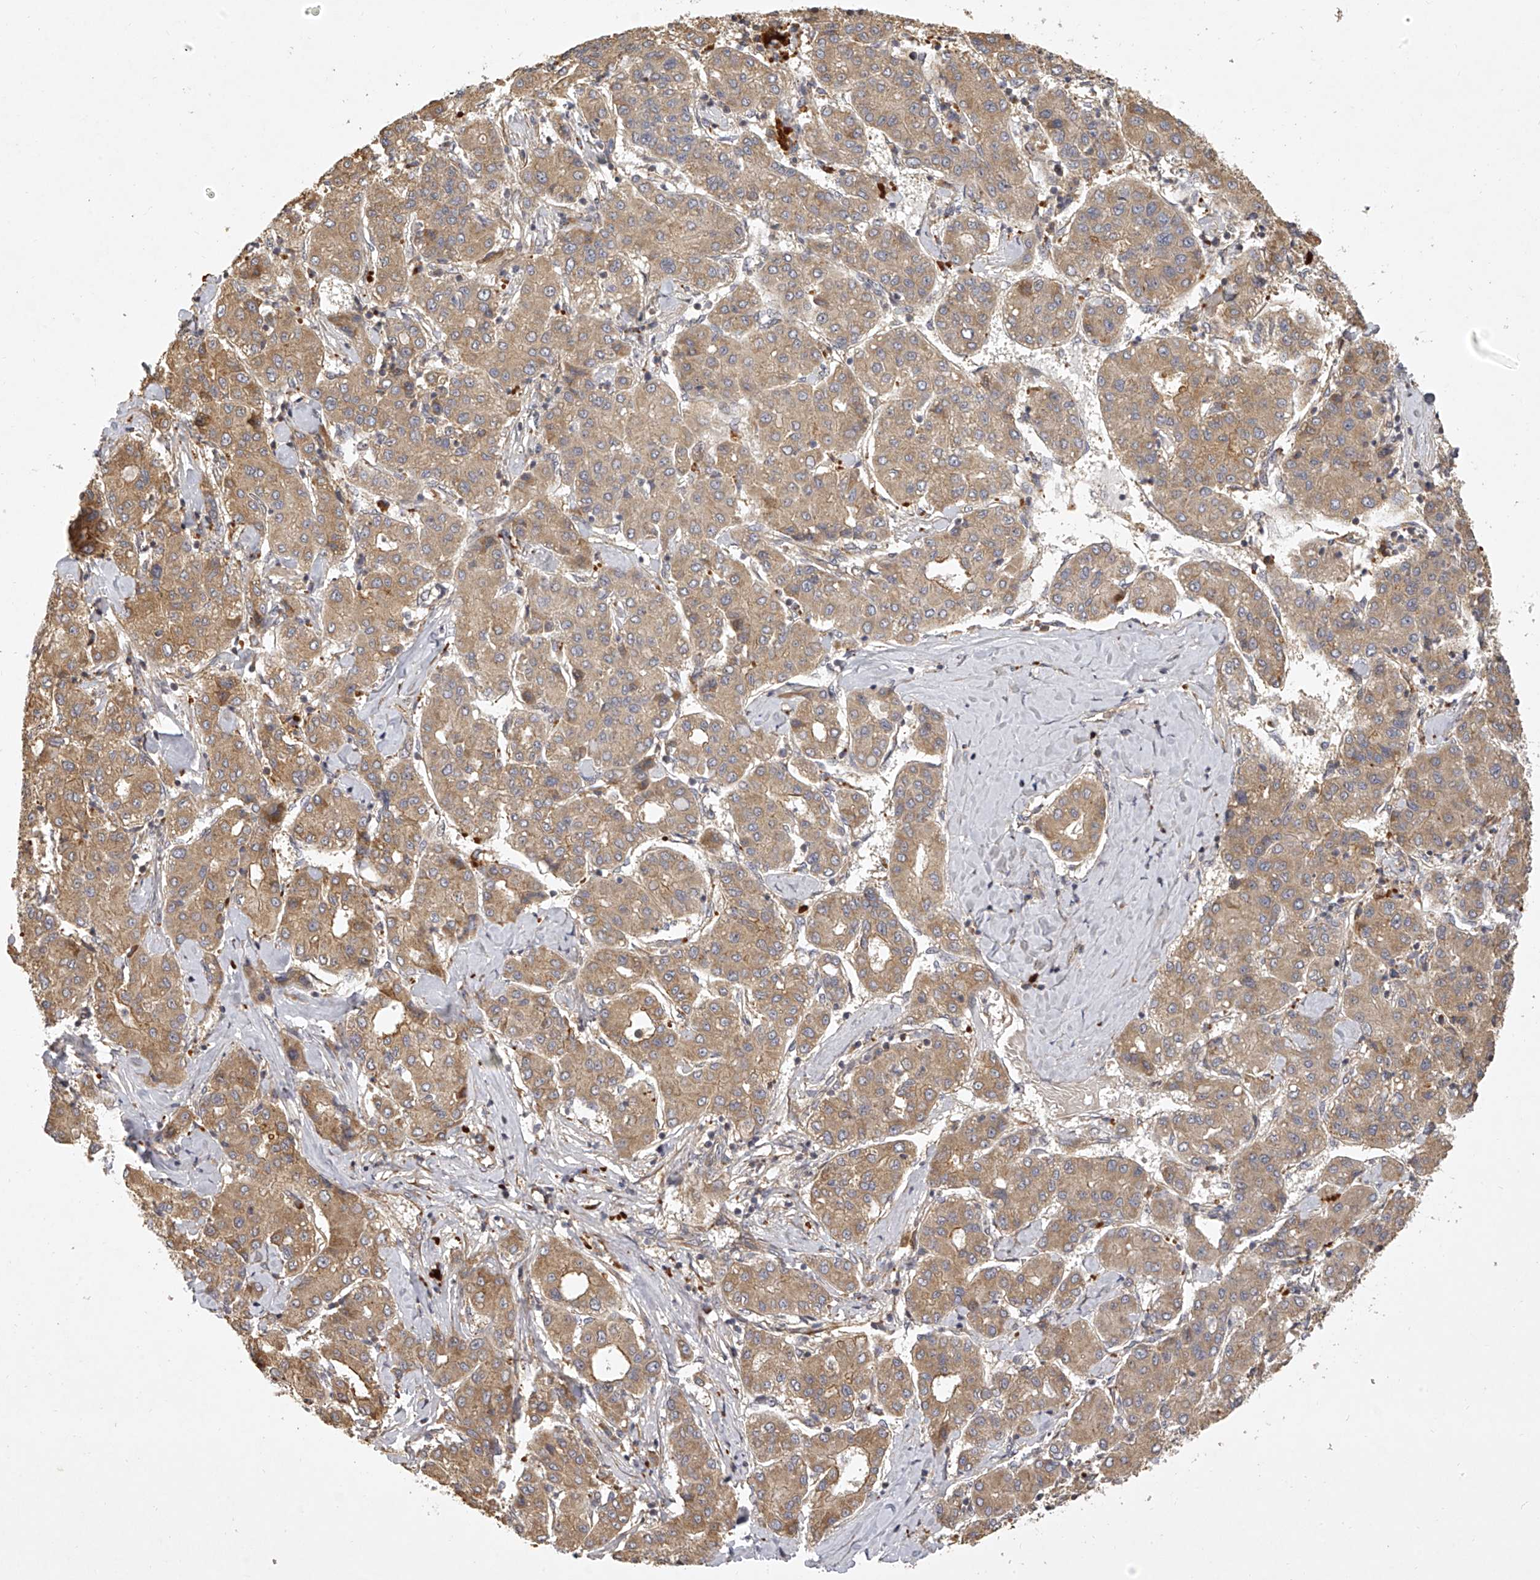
{"staining": {"intensity": "moderate", "quantity": ">75%", "location": "cytoplasmic/membranous"}, "tissue": "liver cancer", "cell_type": "Tumor cells", "image_type": "cancer", "snomed": [{"axis": "morphology", "description": "Carcinoma, Hepatocellular, NOS"}, {"axis": "topography", "description": "Liver"}], "caption": "Liver cancer (hepatocellular carcinoma) was stained to show a protein in brown. There is medium levels of moderate cytoplasmic/membranous expression in approximately >75% of tumor cells. The staining is performed using DAB (3,3'-diaminobenzidine) brown chromogen to label protein expression. The nuclei are counter-stained blue using hematoxylin.", "gene": "DOCK9", "patient": {"sex": "male", "age": 65}}